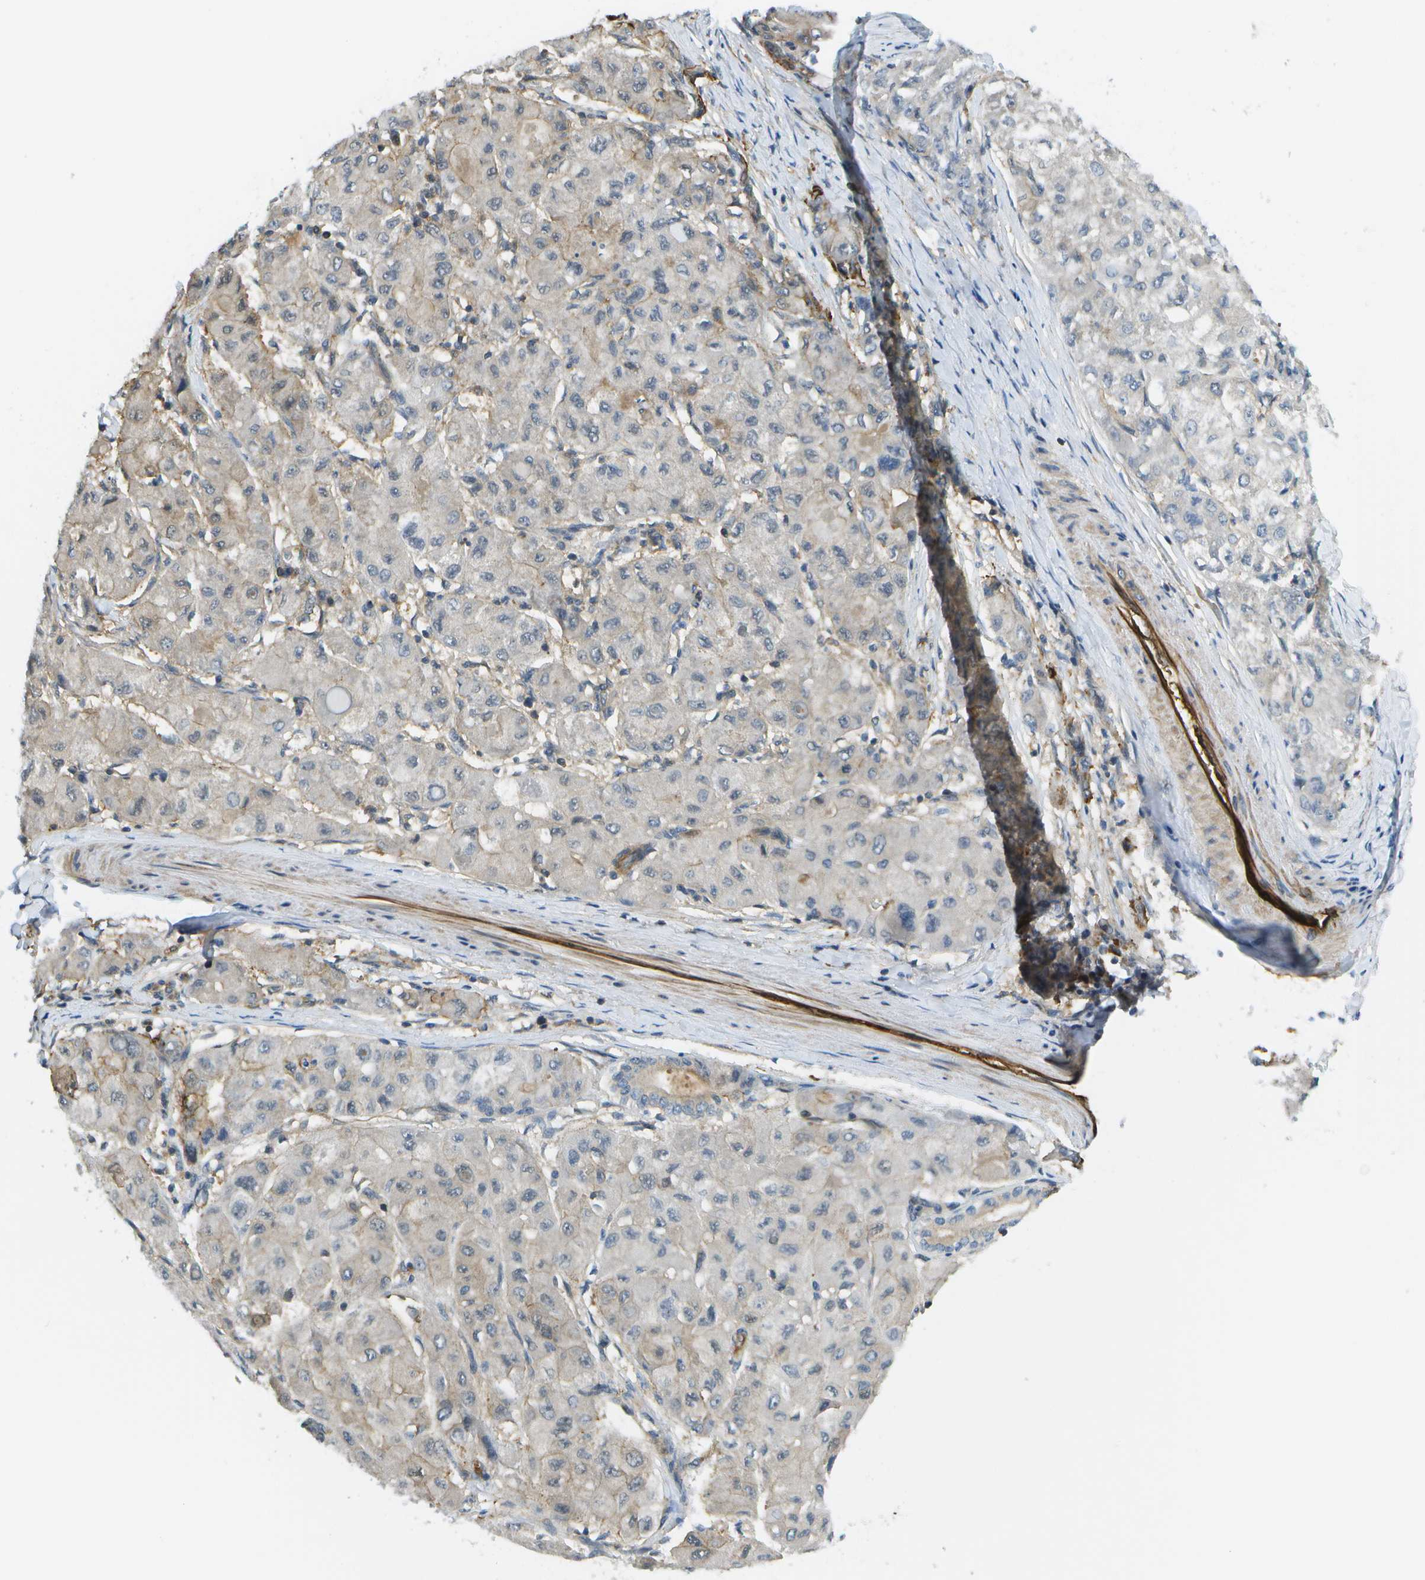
{"staining": {"intensity": "negative", "quantity": "none", "location": "none"}, "tissue": "liver cancer", "cell_type": "Tumor cells", "image_type": "cancer", "snomed": [{"axis": "morphology", "description": "Carcinoma, Hepatocellular, NOS"}, {"axis": "topography", "description": "Liver"}], "caption": "Tumor cells show no significant expression in liver cancer (hepatocellular carcinoma). (DAB immunohistochemistry (IHC) with hematoxylin counter stain).", "gene": "KIAA0040", "patient": {"sex": "male", "age": 80}}